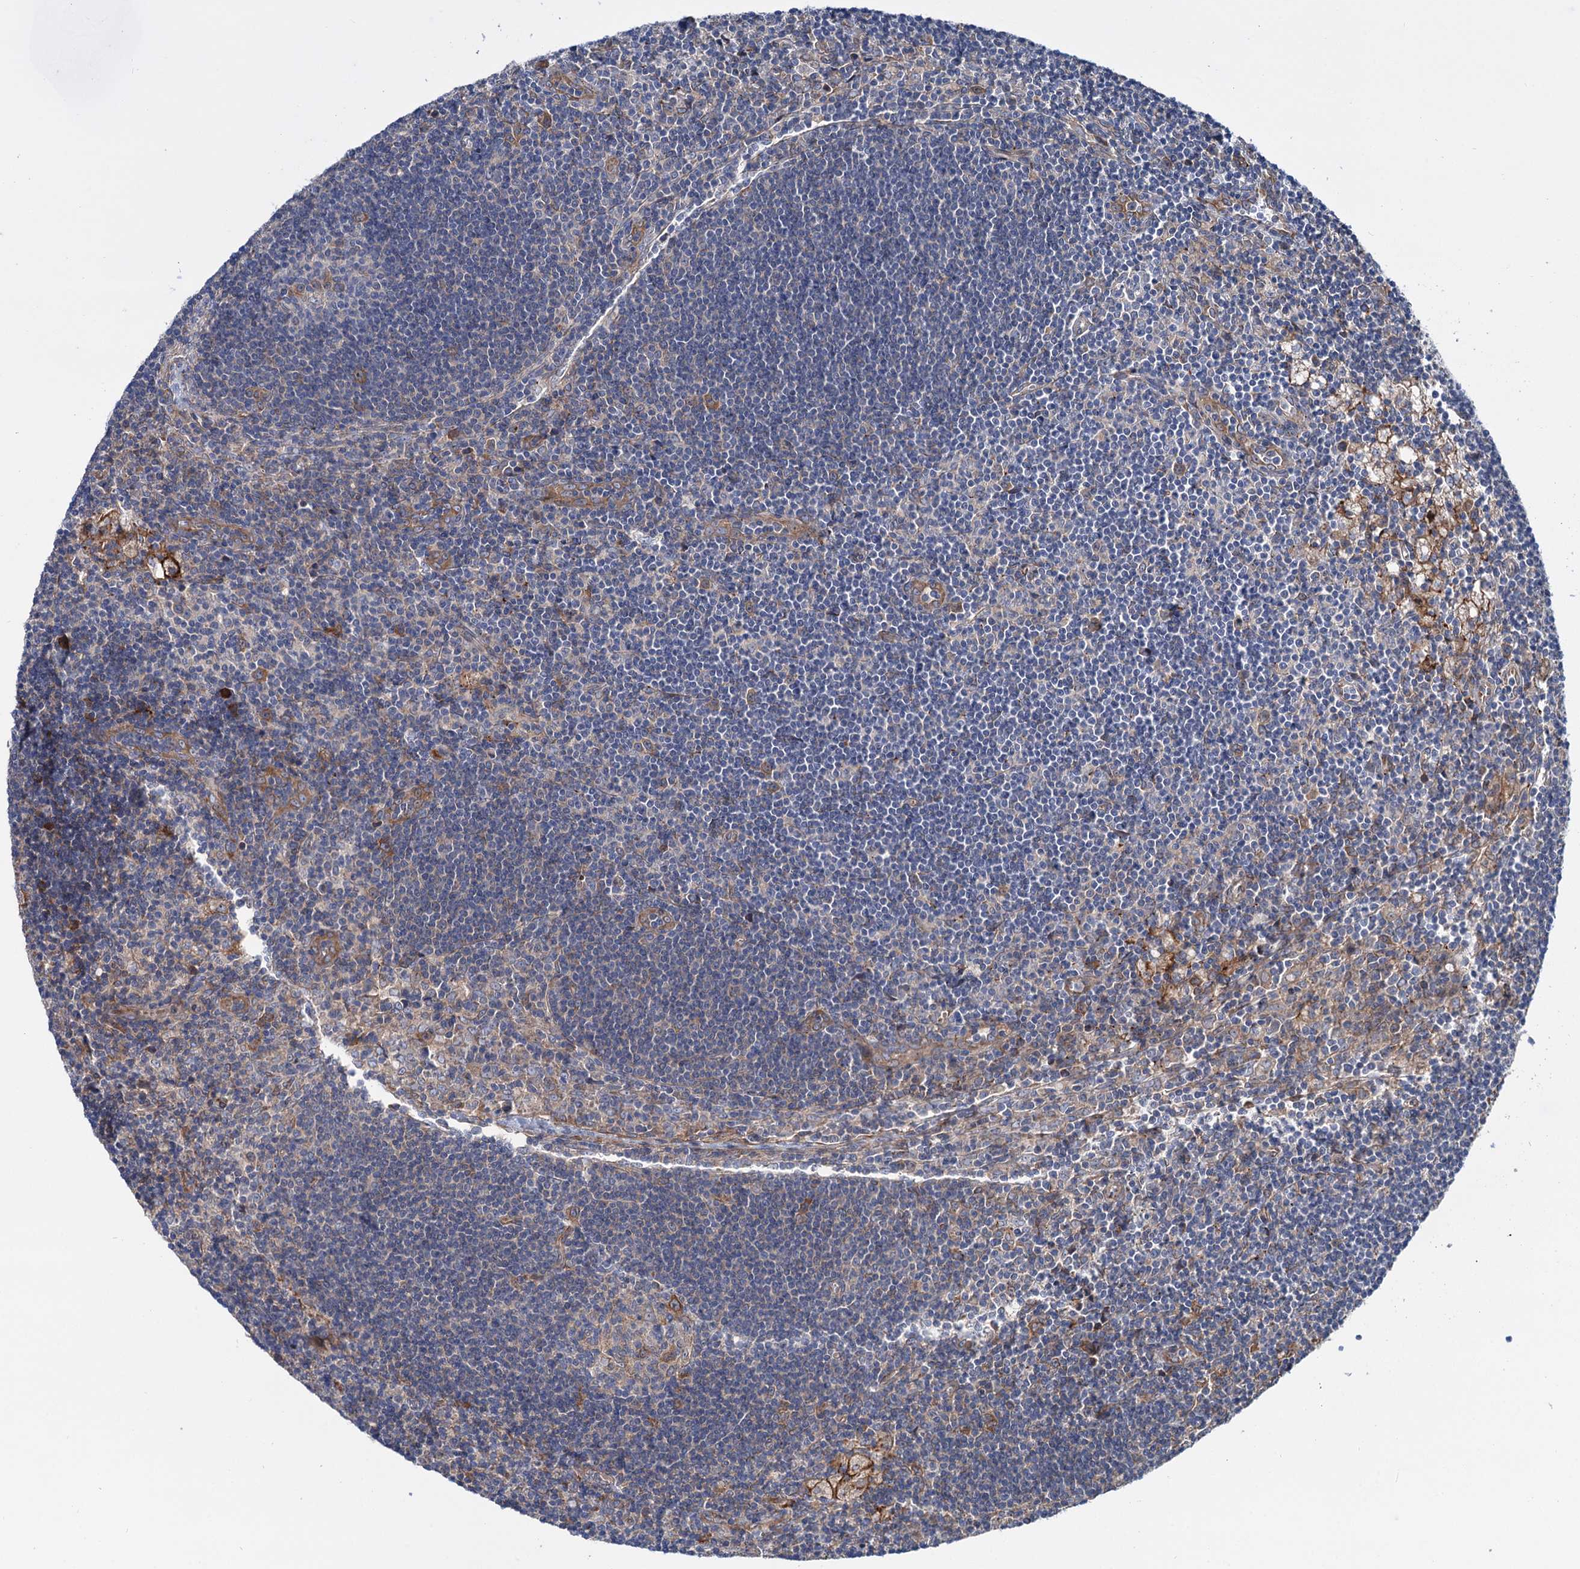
{"staining": {"intensity": "moderate", "quantity": "<25%", "location": "cytoplasmic/membranous"}, "tissue": "lymph node", "cell_type": "Germinal center cells", "image_type": "normal", "snomed": [{"axis": "morphology", "description": "Normal tissue, NOS"}, {"axis": "topography", "description": "Lymph node"}], "caption": "Immunohistochemical staining of benign human lymph node reveals <25% levels of moderate cytoplasmic/membranous protein expression in about <25% of germinal center cells.", "gene": "PTDSS2", "patient": {"sex": "male", "age": 24}}